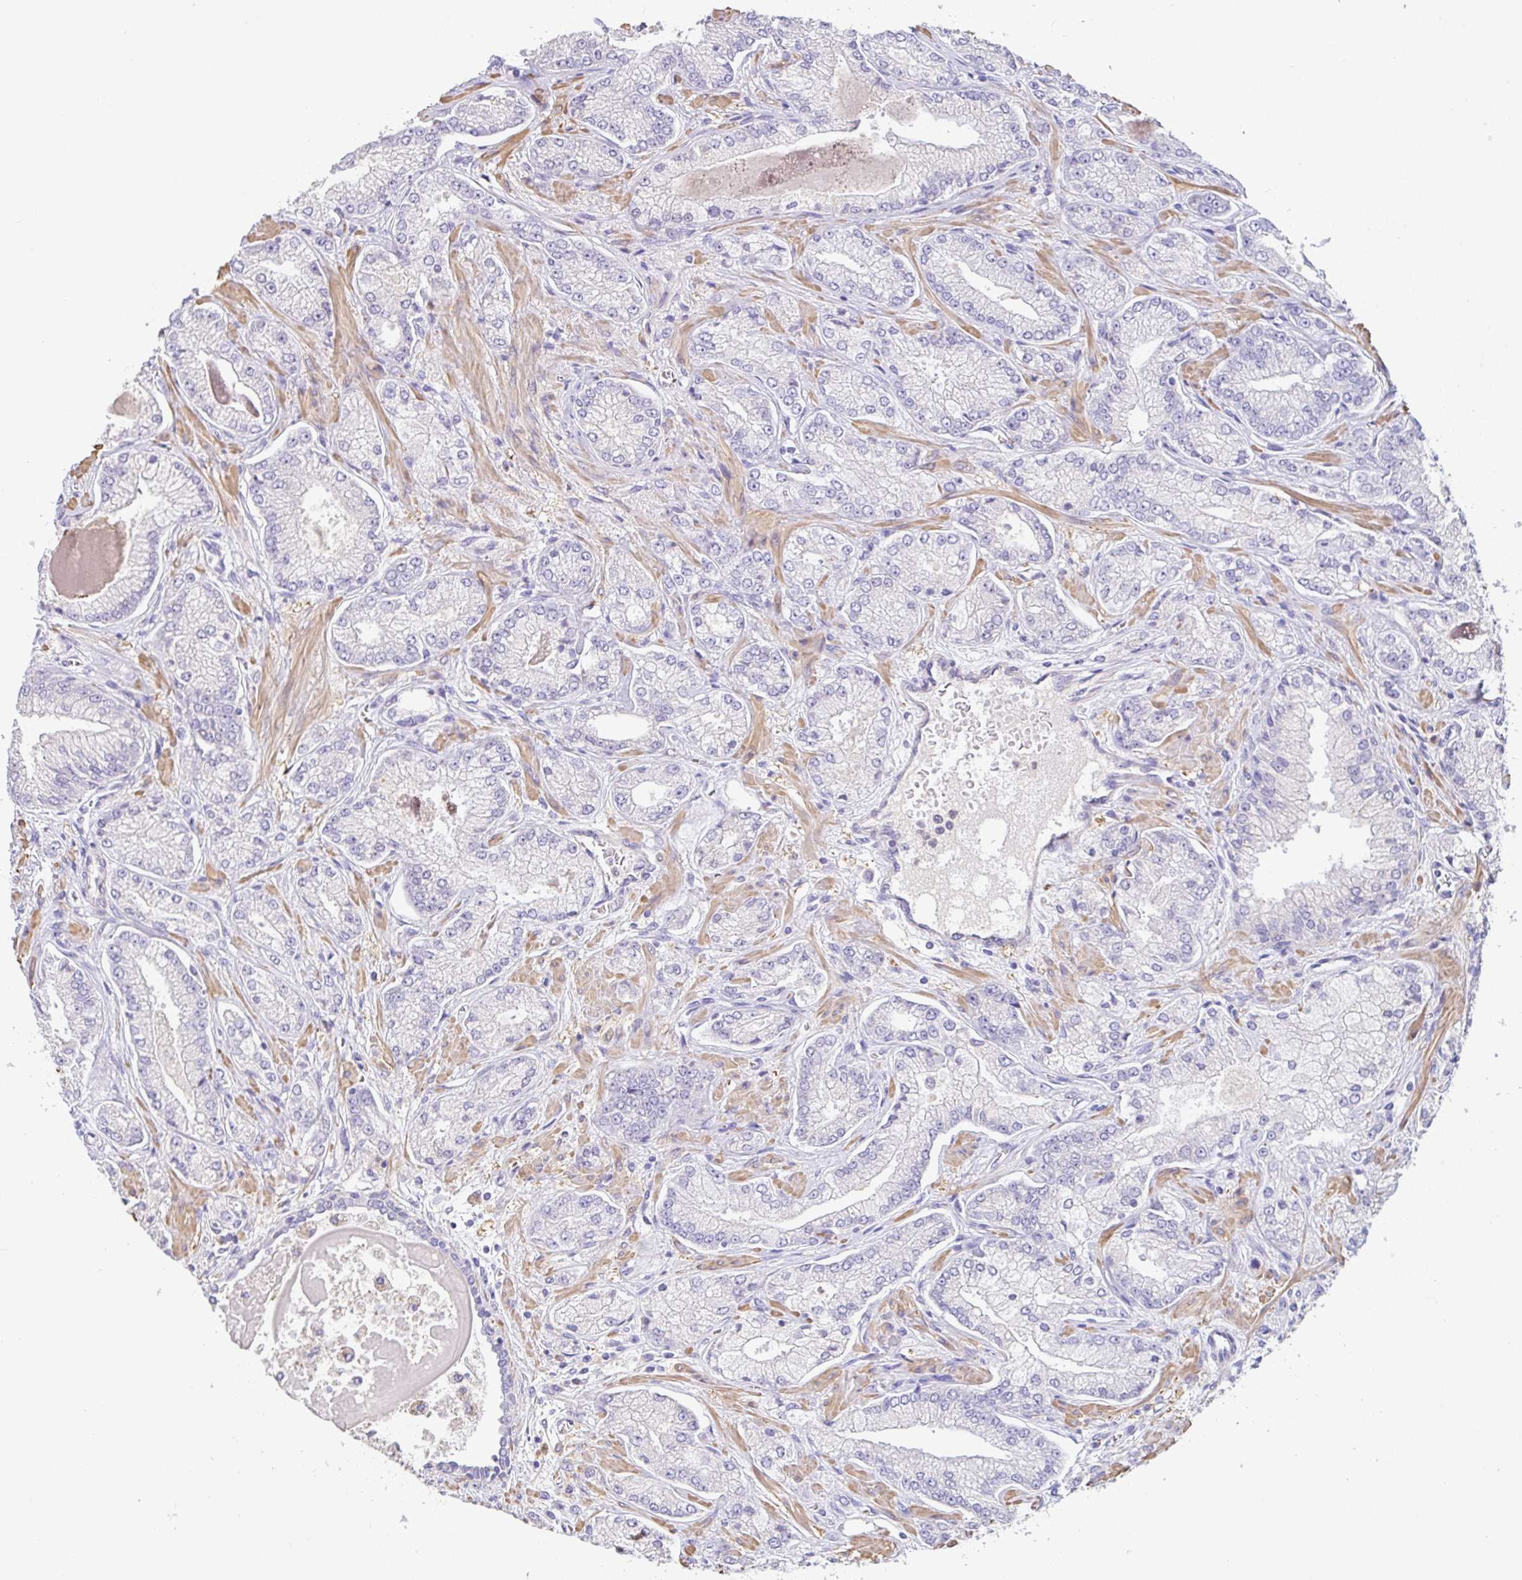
{"staining": {"intensity": "negative", "quantity": "none", "location": "none"}, "tissue": "prostate cancer", "cell_type": "Tumor cells", "image_type": "cancer", "snomed": [{"axis": "morphology", "description": "Normal tissue, NOS"}, {"axis": "morphology", "description": "Adenocarcinoma, High grade"}, {"axis": "topography", "description": "Prostate"}, {"axis": "topography", "description": "Peripheral nerve tissue"}], "caption": "Human prostate adenocarcinoma (high-grade) stained for a protein using IHC reveals no positivity in tumor cells.", "gene": "PYGM", "patient": {"sex": "male", "age": 68}}